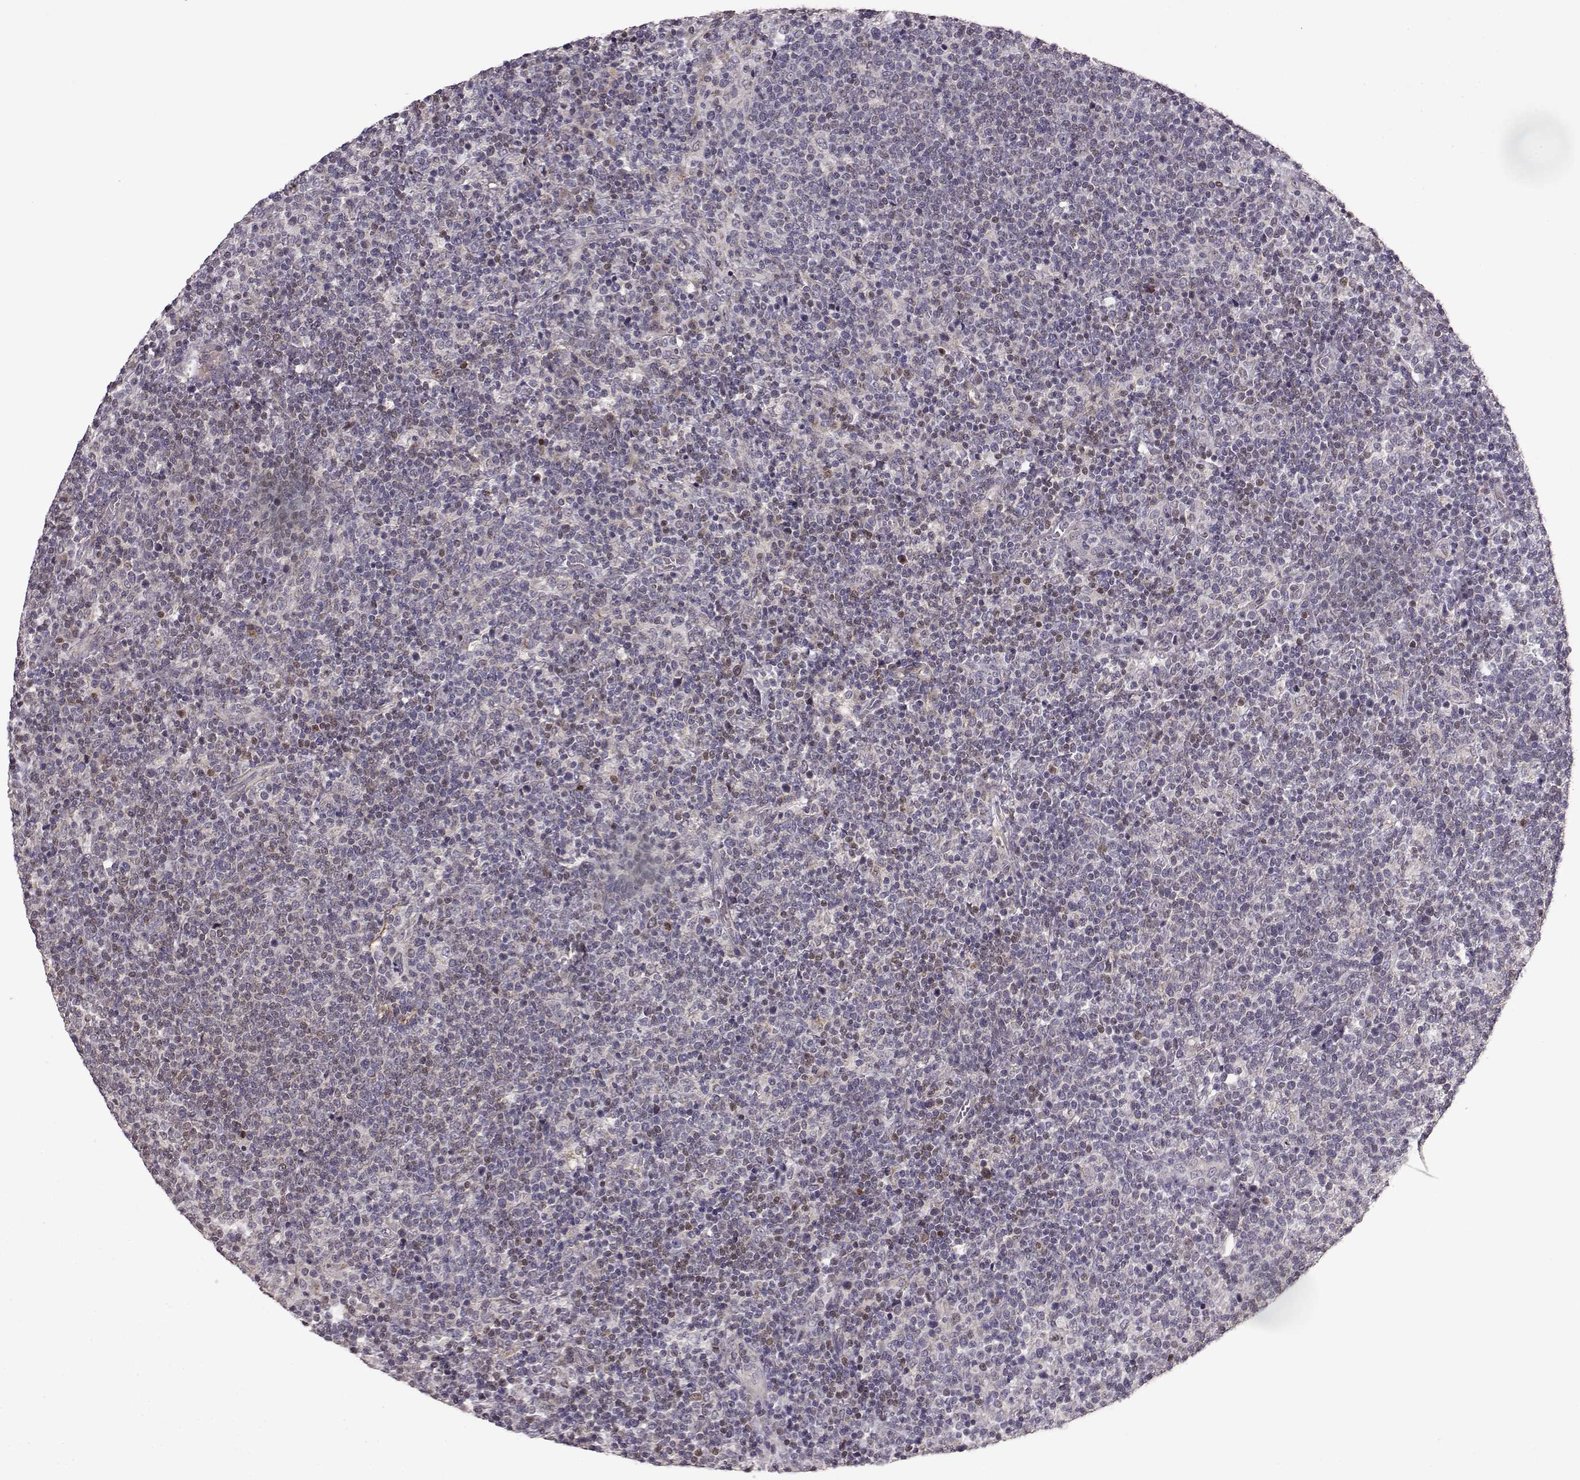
{"staining": {"intensity": "weak", "quantity": "<25%", "location": "nuclear"}, "tissue": "lymphoma", "cell_type": "Tumor cells", "image_type": "cancer", "snomed": [{"axis": "morphology", "description": "Malignant lymphoma, non-Hodgkin's type, High grade"}, {"axis": "topography", "description": "Lymph node"}], "caption": "A histopathology image of human lymphoma is negative for staining in tumor cells.", "gene": "BACH2", "patient": {"sex": "male", "age": 61}}